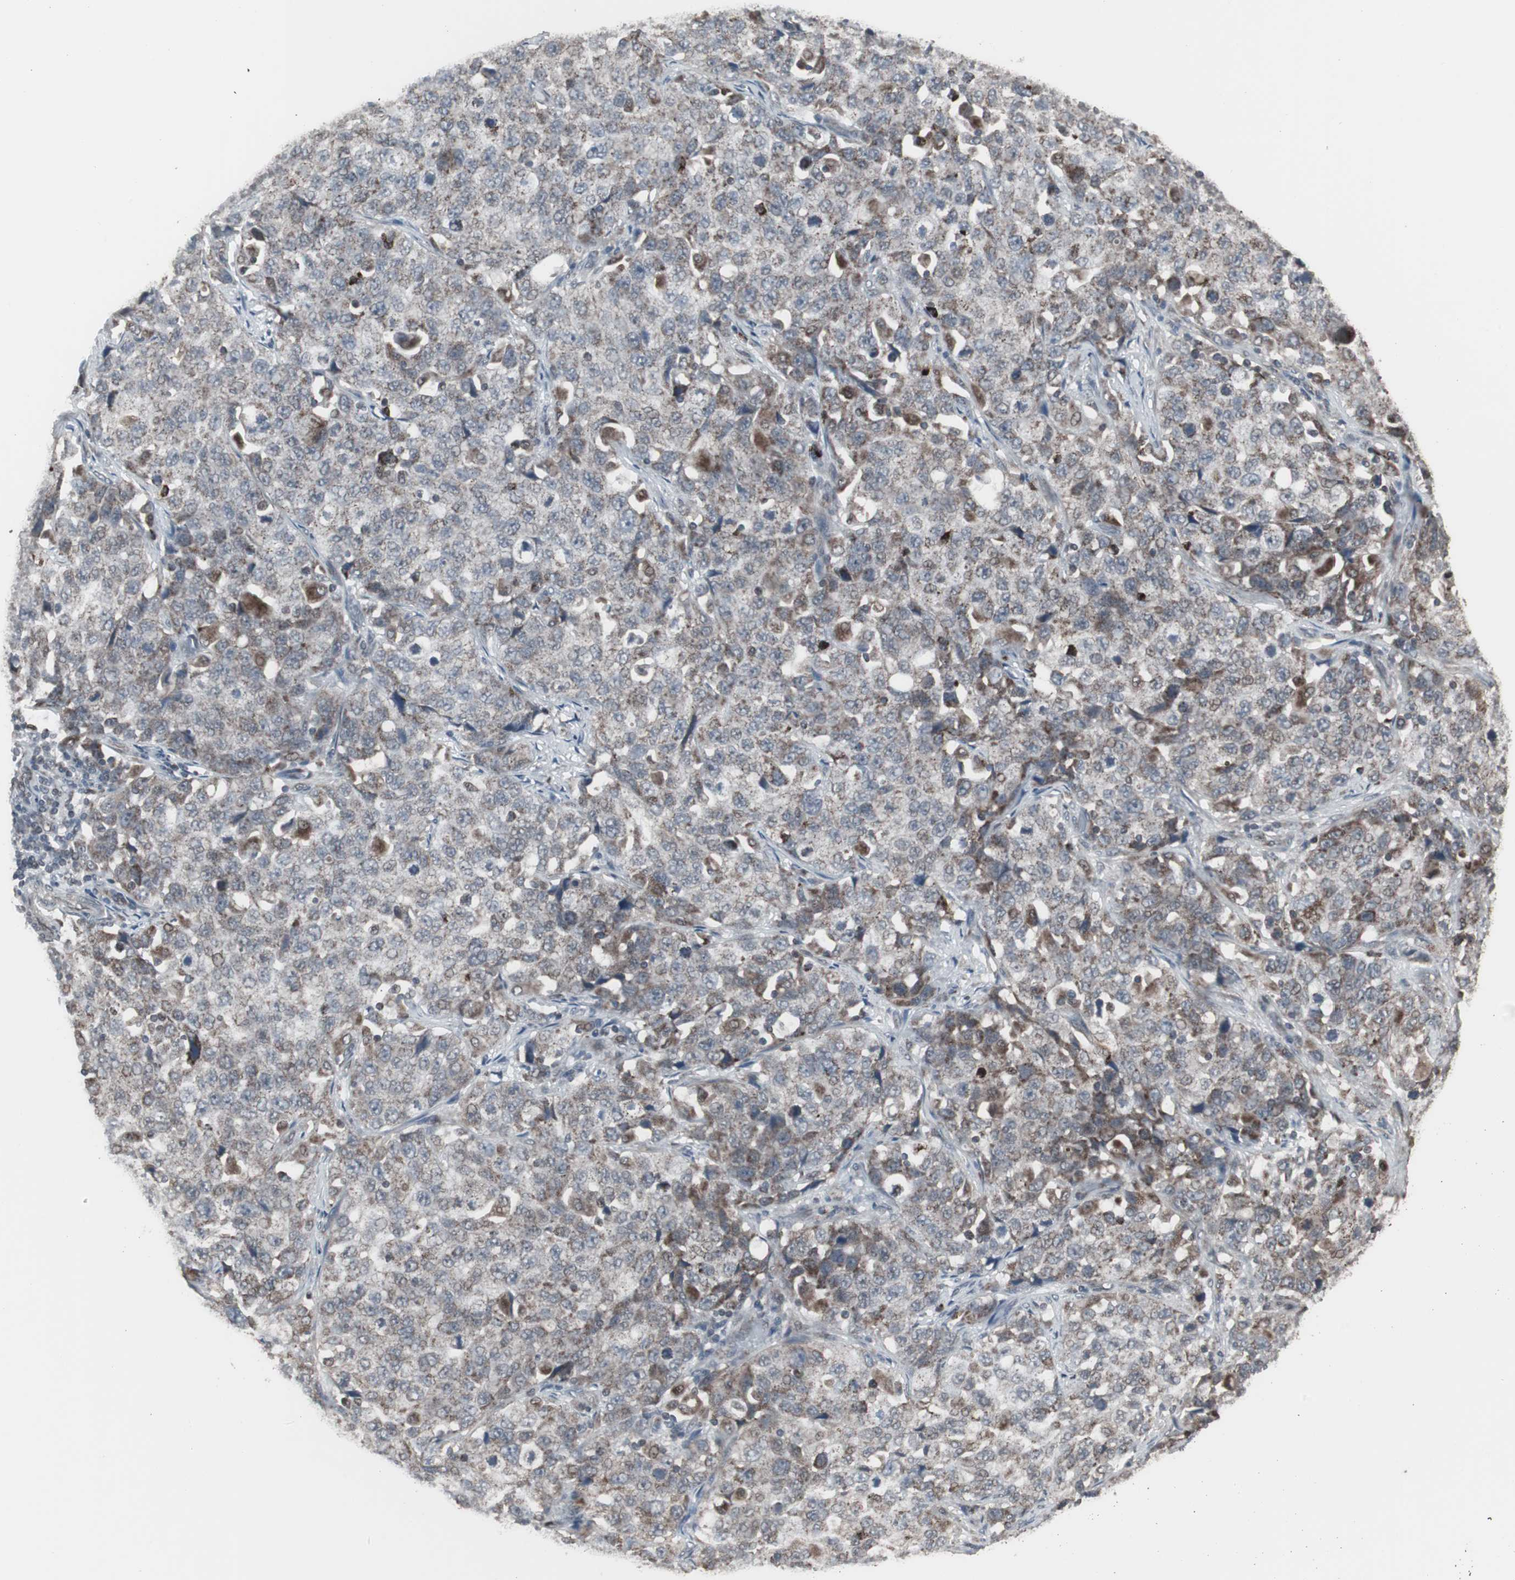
{"staining": {"intensity": "weak", "quantity": ">75%", "location": "cytoplasmic/membranous,nuclear"}, "tissue": "stomach cancer", "cell_type": "Tumor cells", "image_type": "cancer", "snomed": [{"axis": "morphology", "description": "Normal tissue, NOS"}, {"axis": "morphology", "description": "Adenocarcinoma, NOS"}, {"axis": "topography", "description": "Stomach"}], "caption": "DAB (3,3'-diaminobenzidine) immunohistochemical staining of human stomach cancer (adenocarcinoma) demonstrates weak cytoplasmic/membranous and nuclear protein positivity in approximately >75% of tumor cells.", "gene": "RXRA", "patient": {"sex": "male", "age": 48}}